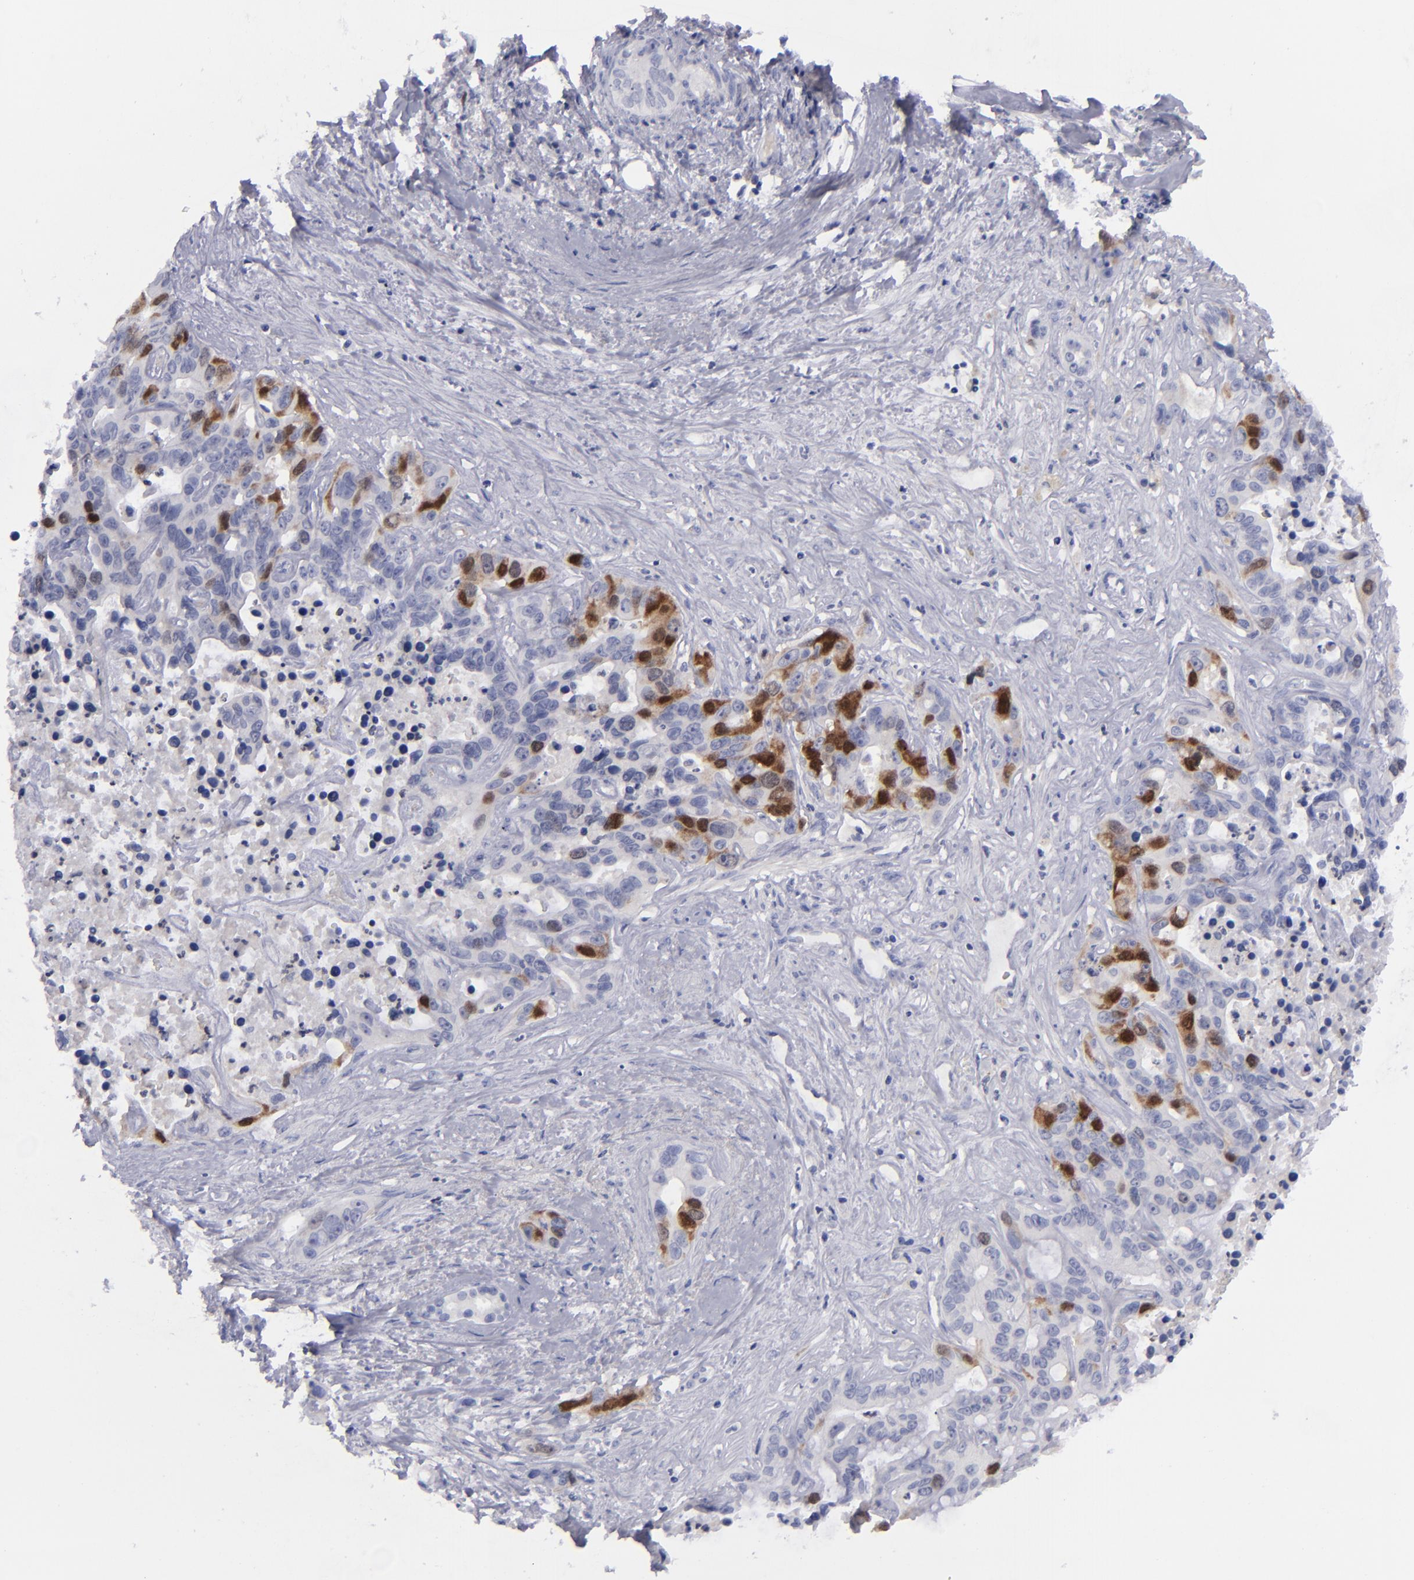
{"staining": {"intensity": "moderate", "quantity": "<25%", "location": "cytoplasmic/membranous,nuclear"}, "tissue": "liver cancer", "cell_type": "Tumor cells", "image_type": "cancer", "snomed": [{"axis": "morphology", "description": "Cholangiocarcinoma"}, {"axis": "topography", "description": "Liver"}], "caption": "IHC photomicrograph of neoplastic tissue: liver cancer stained using IHC reveals low levels of moderate protein expression localized specifically in the cytoplasmic/membranous and nuclear of tumor cells, appearing as a cytoplasmic/membranous and nuclear brown color.", "gene": "AURKA", "patient": {"sex": "female", "age": 65}}